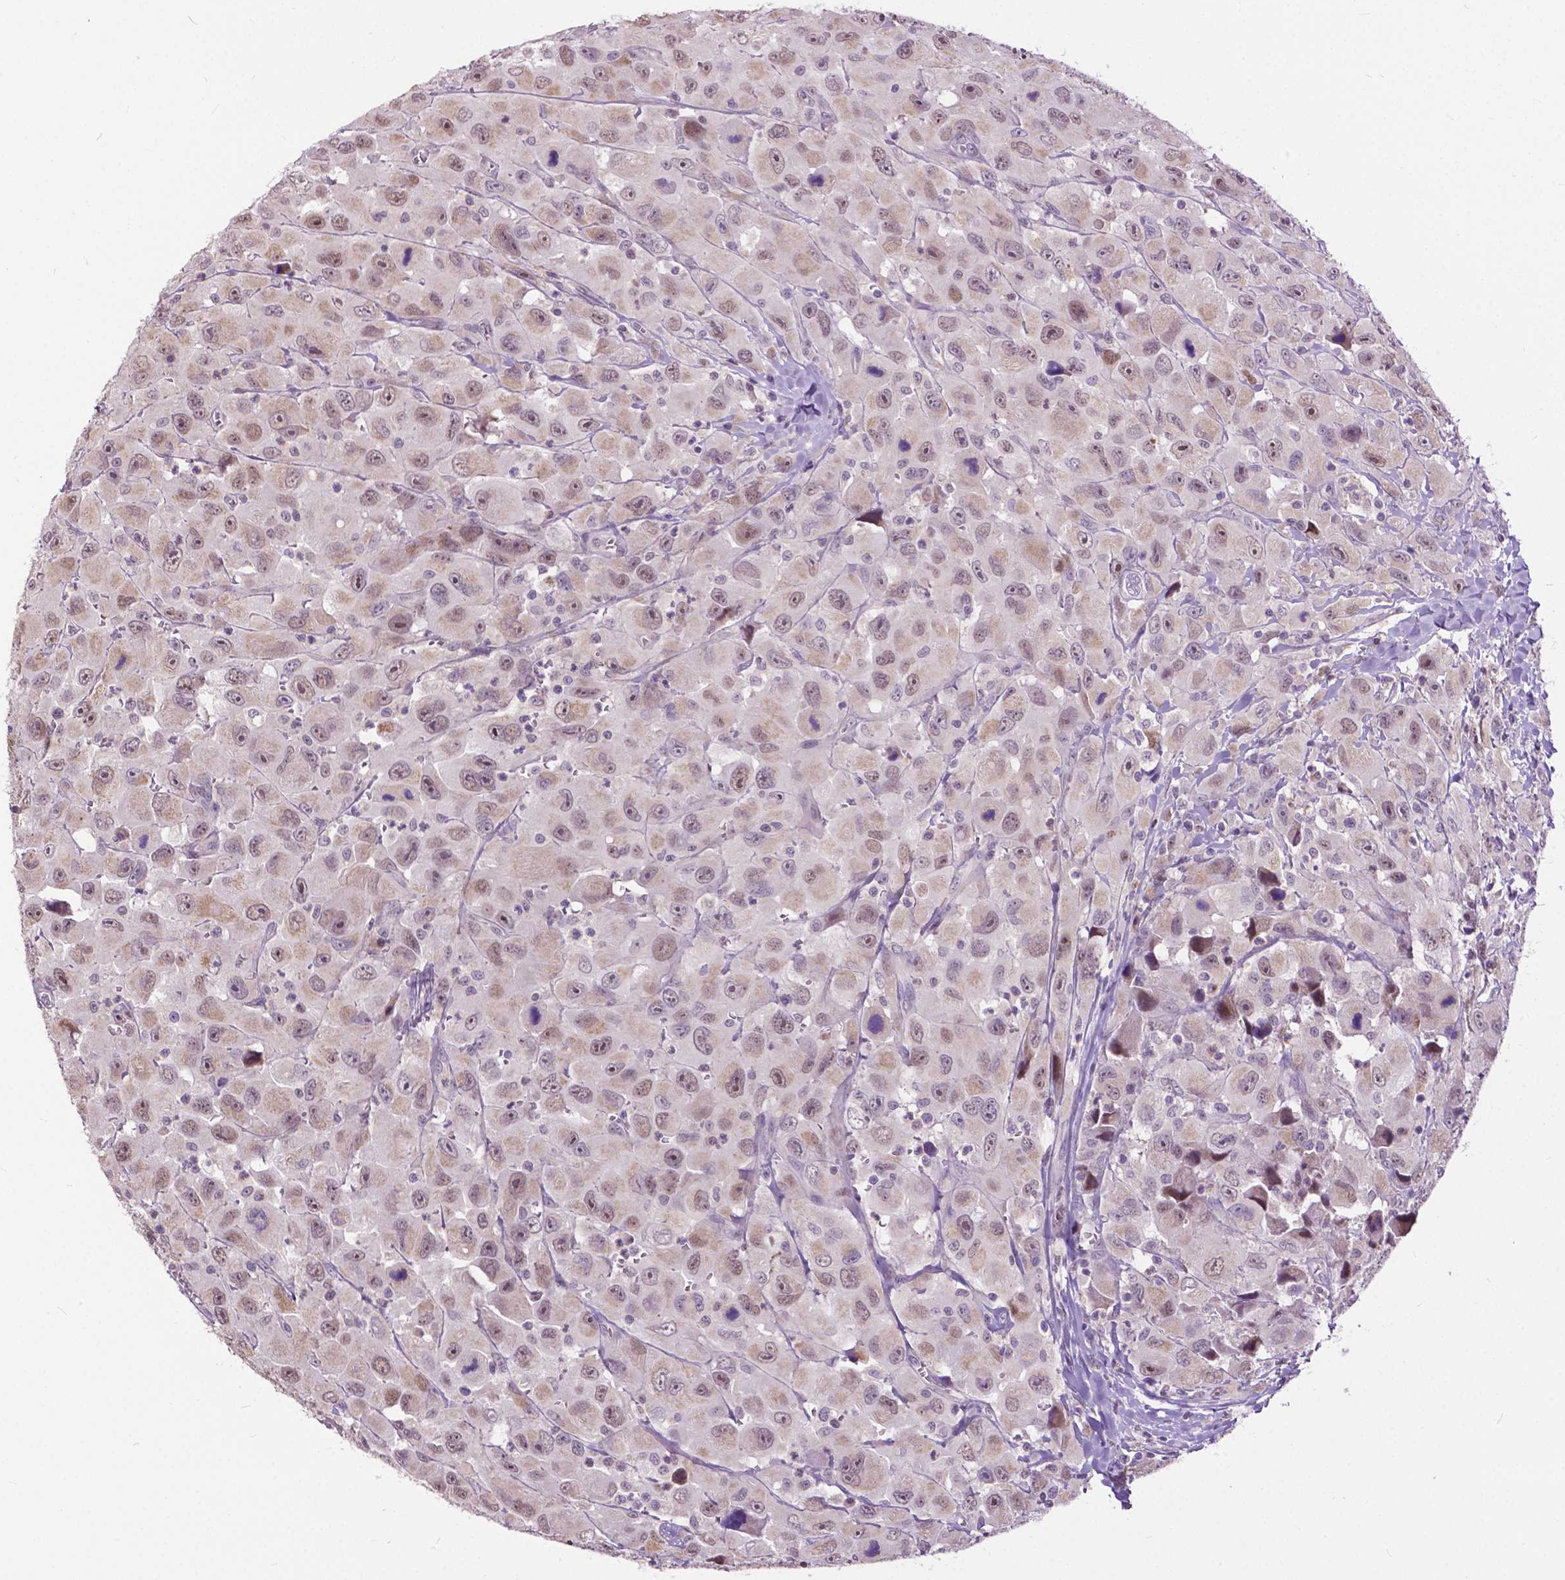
{"staining": {"intensity": "weak", "quantity": "<25%", "location": "nuclear"}, "tissue": "head and neck cancer", "cell_type": "Tumor cells", "image_type": "cancer", "snomed": [{"axis": "morphology", "description": "Squamous cell carcinoma, NOS"}, {"axis": "morphology", "description": "Squamous cell carcinoma, metastatic, NOS"}, {"axis": "topography", "description": "Oral tissue"}, {"axis": "topography", "description": "Head-Neck"}], "caption": "A photomicrograph of head and neck cancer stained for a protein displays no brown staining in tumor cells.", "gene": "TTC9B", "patient": {"sex": "female", "age": 85}}